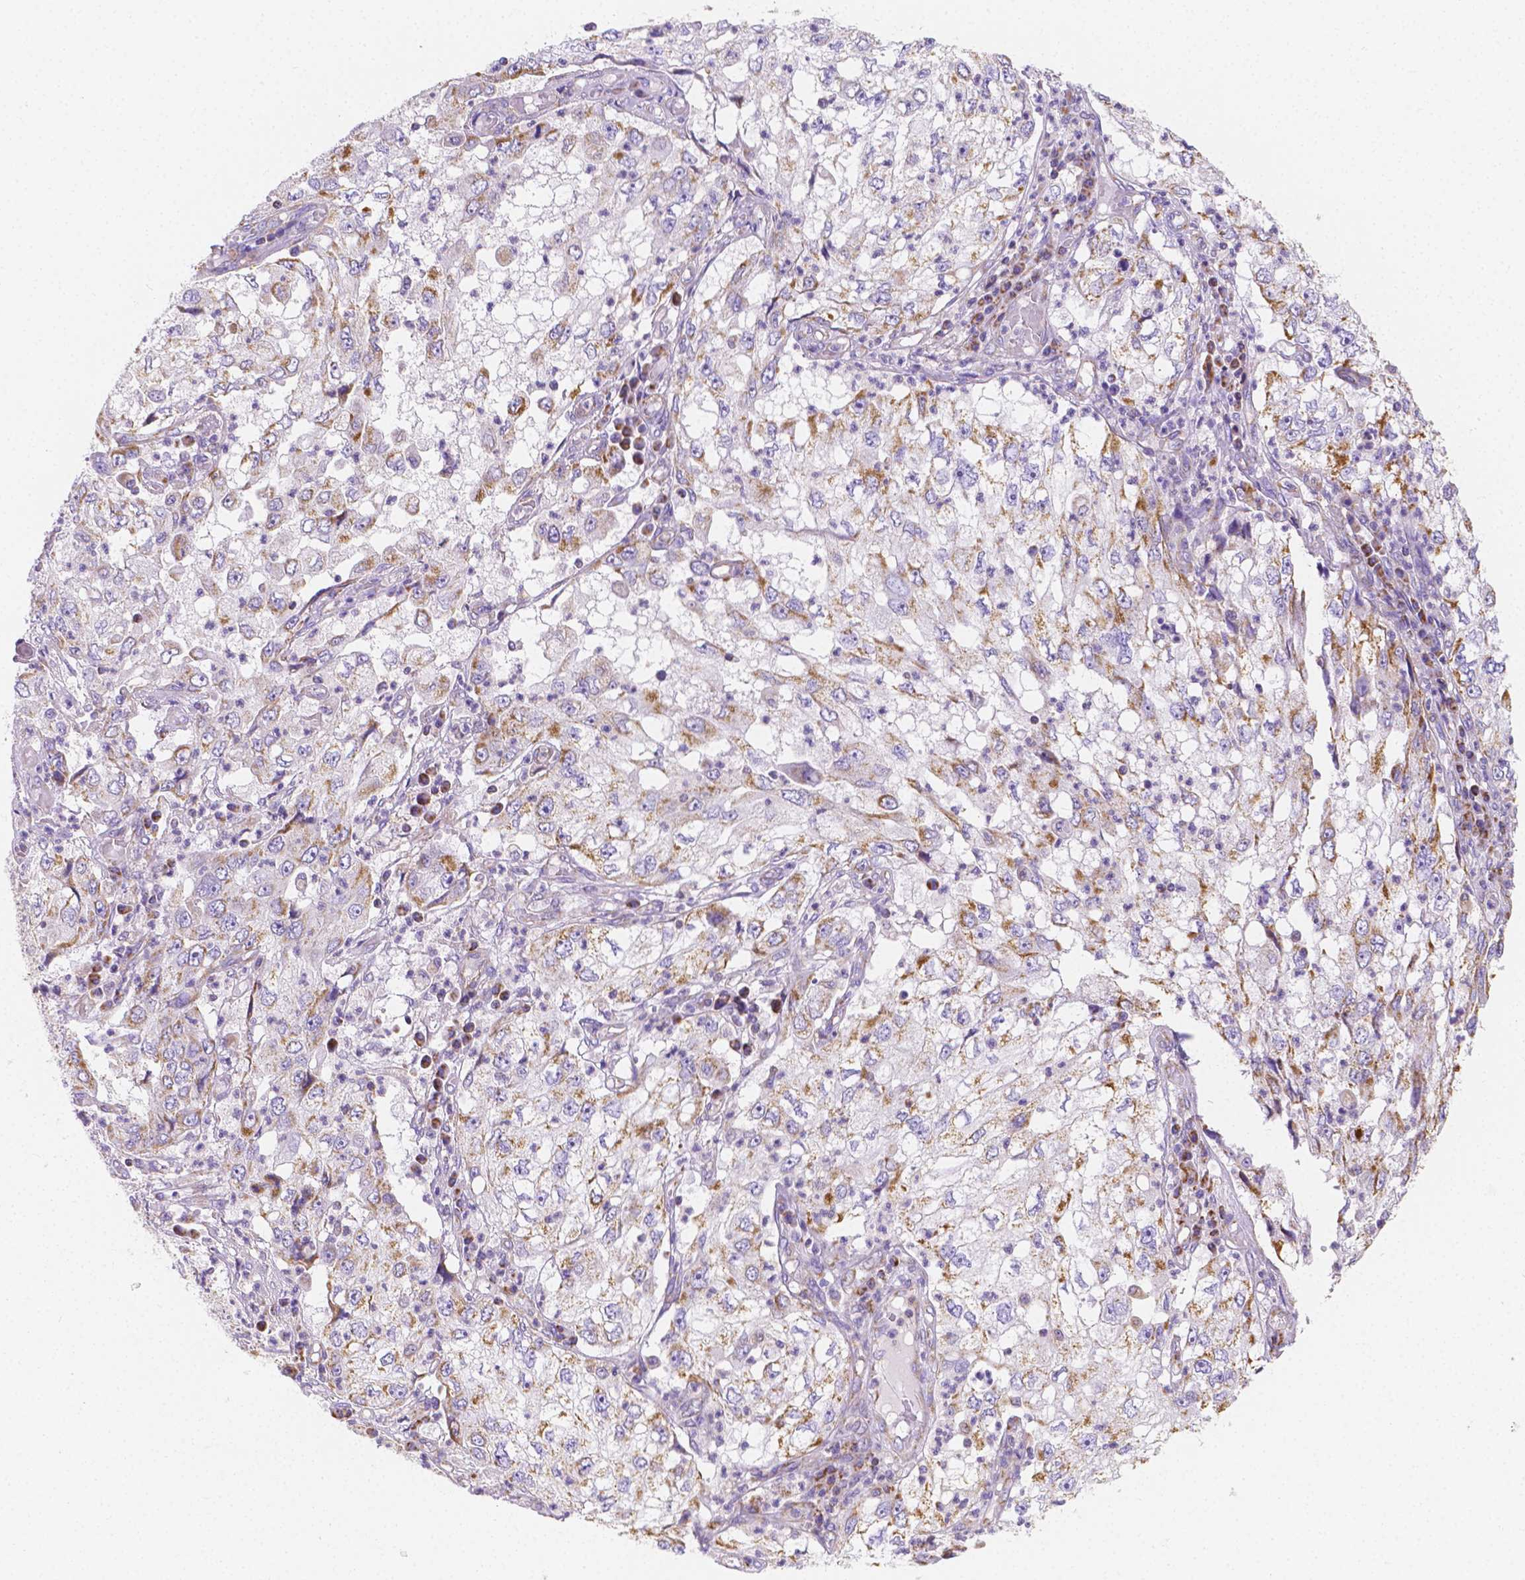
{"staining": {"intensity": "moderate", "quantity": "<25%", "location": "cytoplasmic/membranous"}, "tissue": "cervical cancer", "cell_type": "Tumor cells", "image_type": "cancer", "snomed": [{"axis": "morphology", "description": "Squamous cell carcinoma, NOS"}, {"axis": "topography", "description": "Cervix"}], "caption": "Immunohistochemical staining of squamous cell carcinoma (cervical) shows low levels of moderate cytoplasmic/membranous expression in approximately <25% of tumor cells.", "gene": "SGTB", "patient": {"sex": "female", "age": 36}}